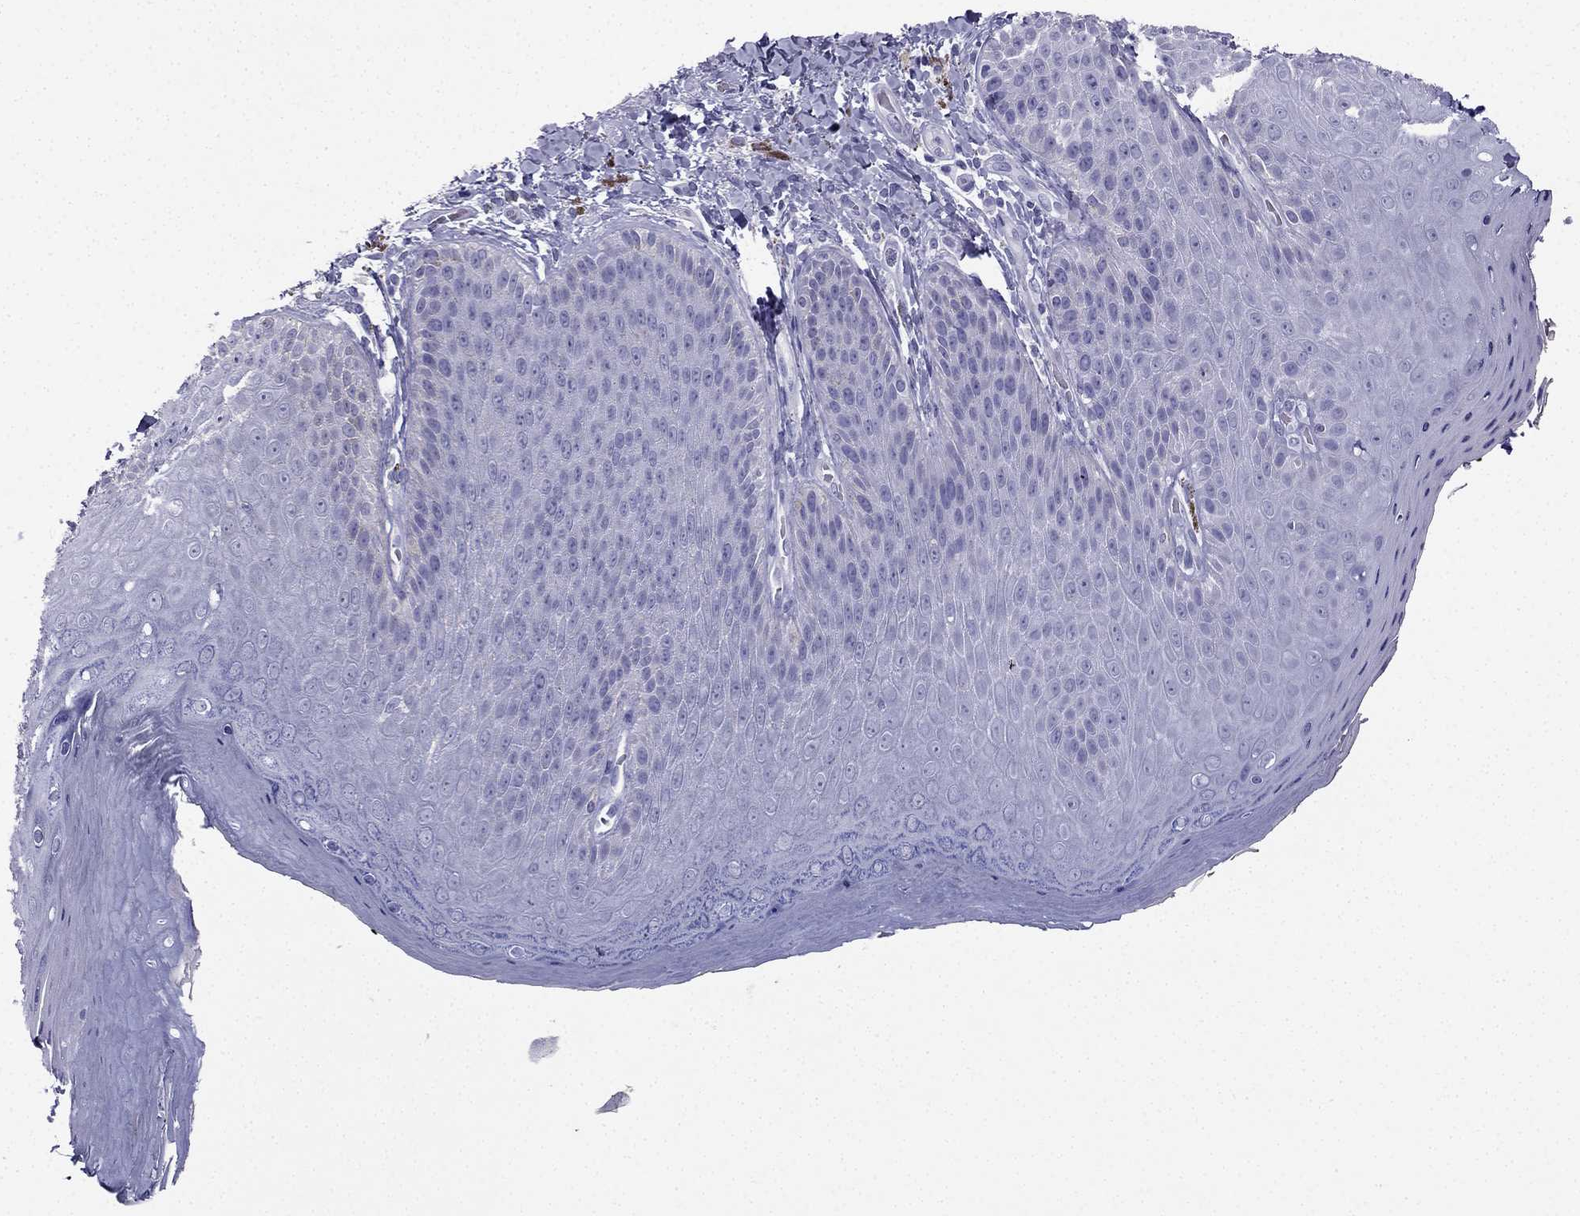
{"staining": {"intensity": "negative", "quantity": "none", "location": "none"}, "tissue": "skin", "cell_type": "Epidermal cells", "image_type": "normal", "snomed": [{"axis": "morphology", "description": "Normal tissue, NOS"}, {"axis": "topography", "description": "Anal"}], "caption": "Protein analysis of benign skin demonstrates no significant positivity in epidermal cells.", "gene": "NPTX1", "patient": {"sex": "male", "age": 53}}